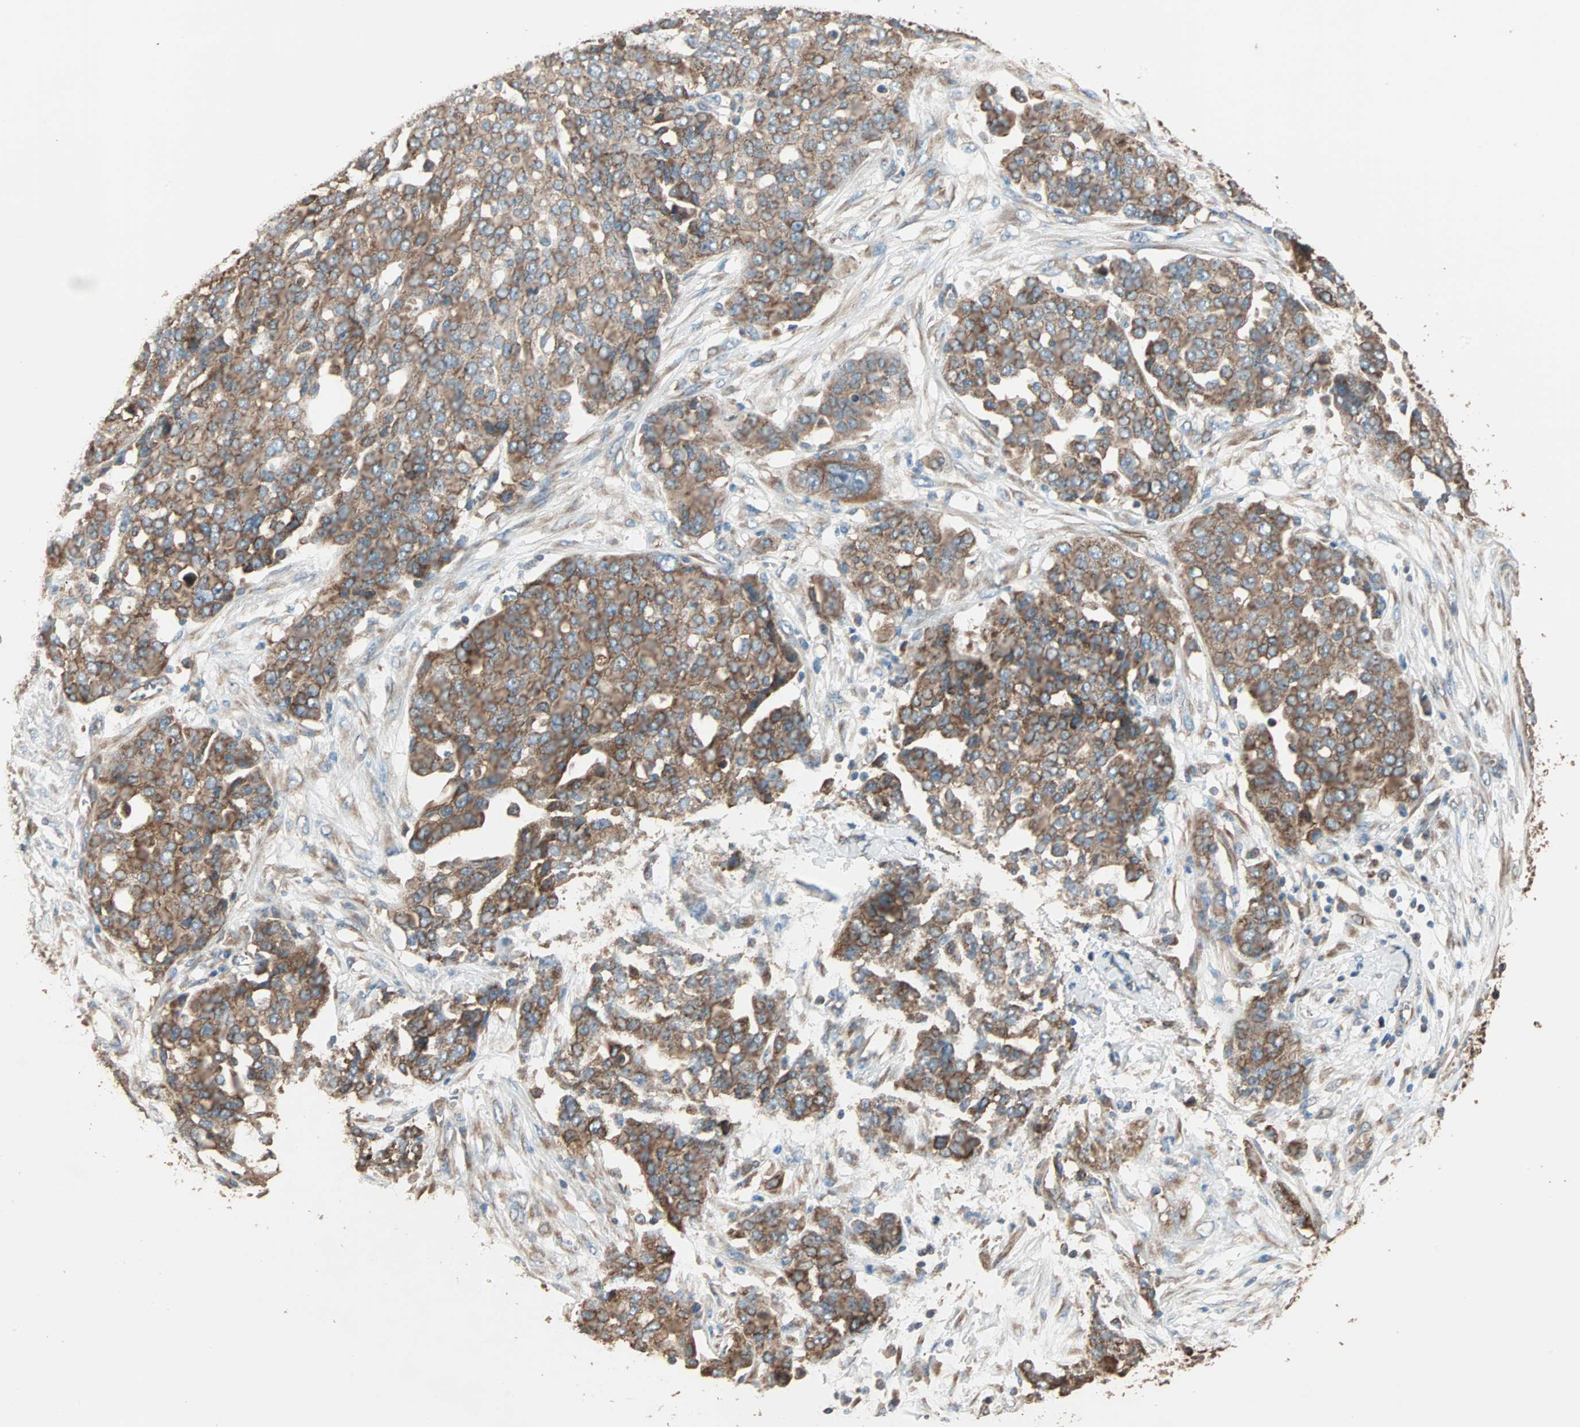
{"staining": {"intensity": "moderate", "quantity": ">75%", "location": "cytoplasmic/membranous"}, "tissue": "ovarian cancer", "cell_type": "Tumor cells", "image_type": "cancer", "snomed": [{"axis": "morphology", "description": "Cystadenocarcinoma, serous, NOS"}, {"axis": "topography", "description": "Soft tissue"}, {"axis": "topography", "description": "Ovary"}], "caption": "Human ovarian cancer stained with a protein marker demonstrates moderate staining in tumor cells.", "gene": "EIF4G2", "patient": {"sex": "female", "age": 57}}